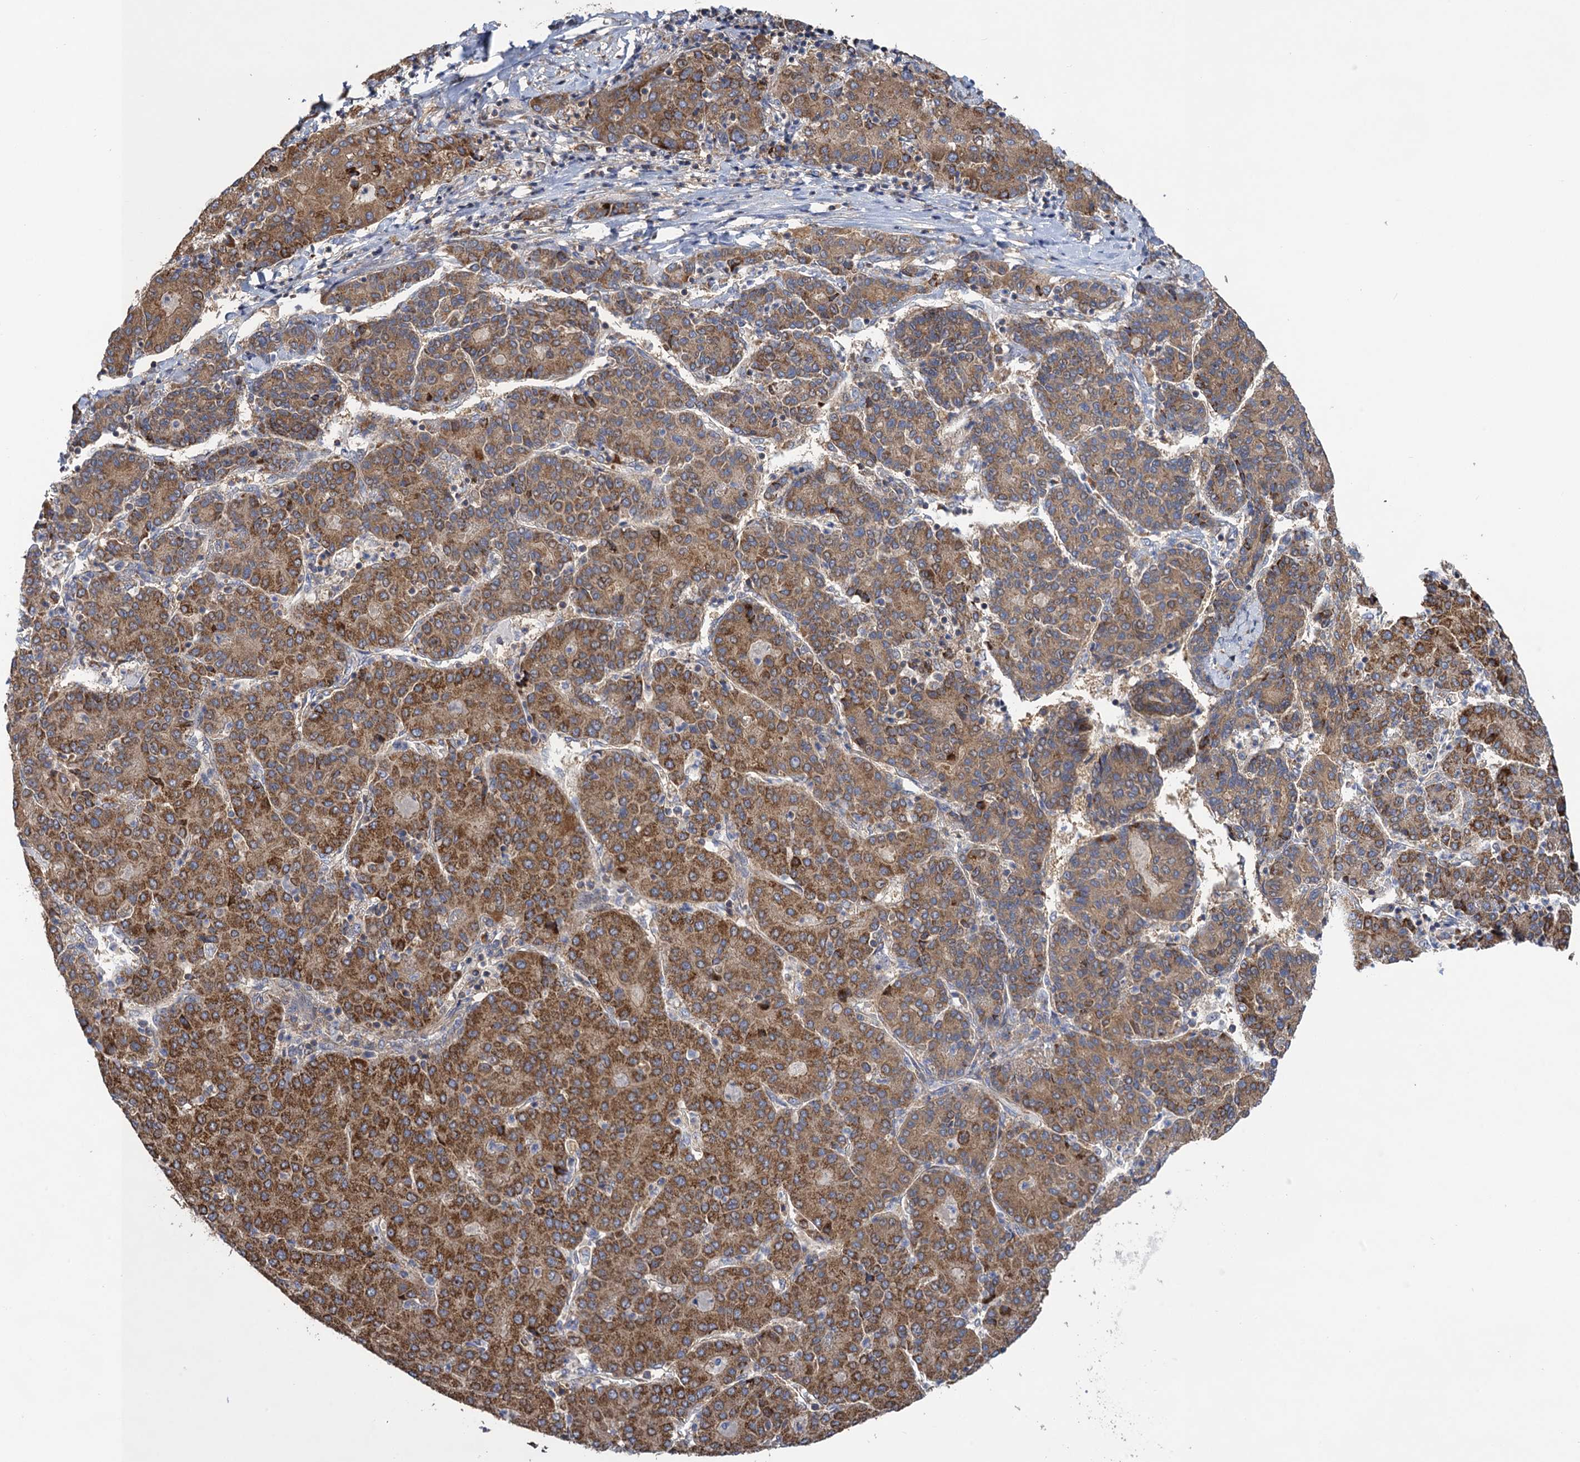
{"staining": {"intensity": "moderate", "quantity": ">75%", "location": "cytoplasmic/membranous"}, "tissue": "liver cancer", "cell_type": "Tumor cells", "image_type": "cancer", "snomed": [{"axis": "morphology", "description": "Carcinoma, Hepatocellular, NOS"}, {"axis": "topography", "description": "Liver"}], "caption": "Brown immunohistochemical staining in liver cancer (hepatocellular carcinoma) shows moderate cytoplasmic/membranous positivity in approximately >75% of tumor cells.", "gene": "WDR88", "patient": {"sex": "male", "age": 65}}